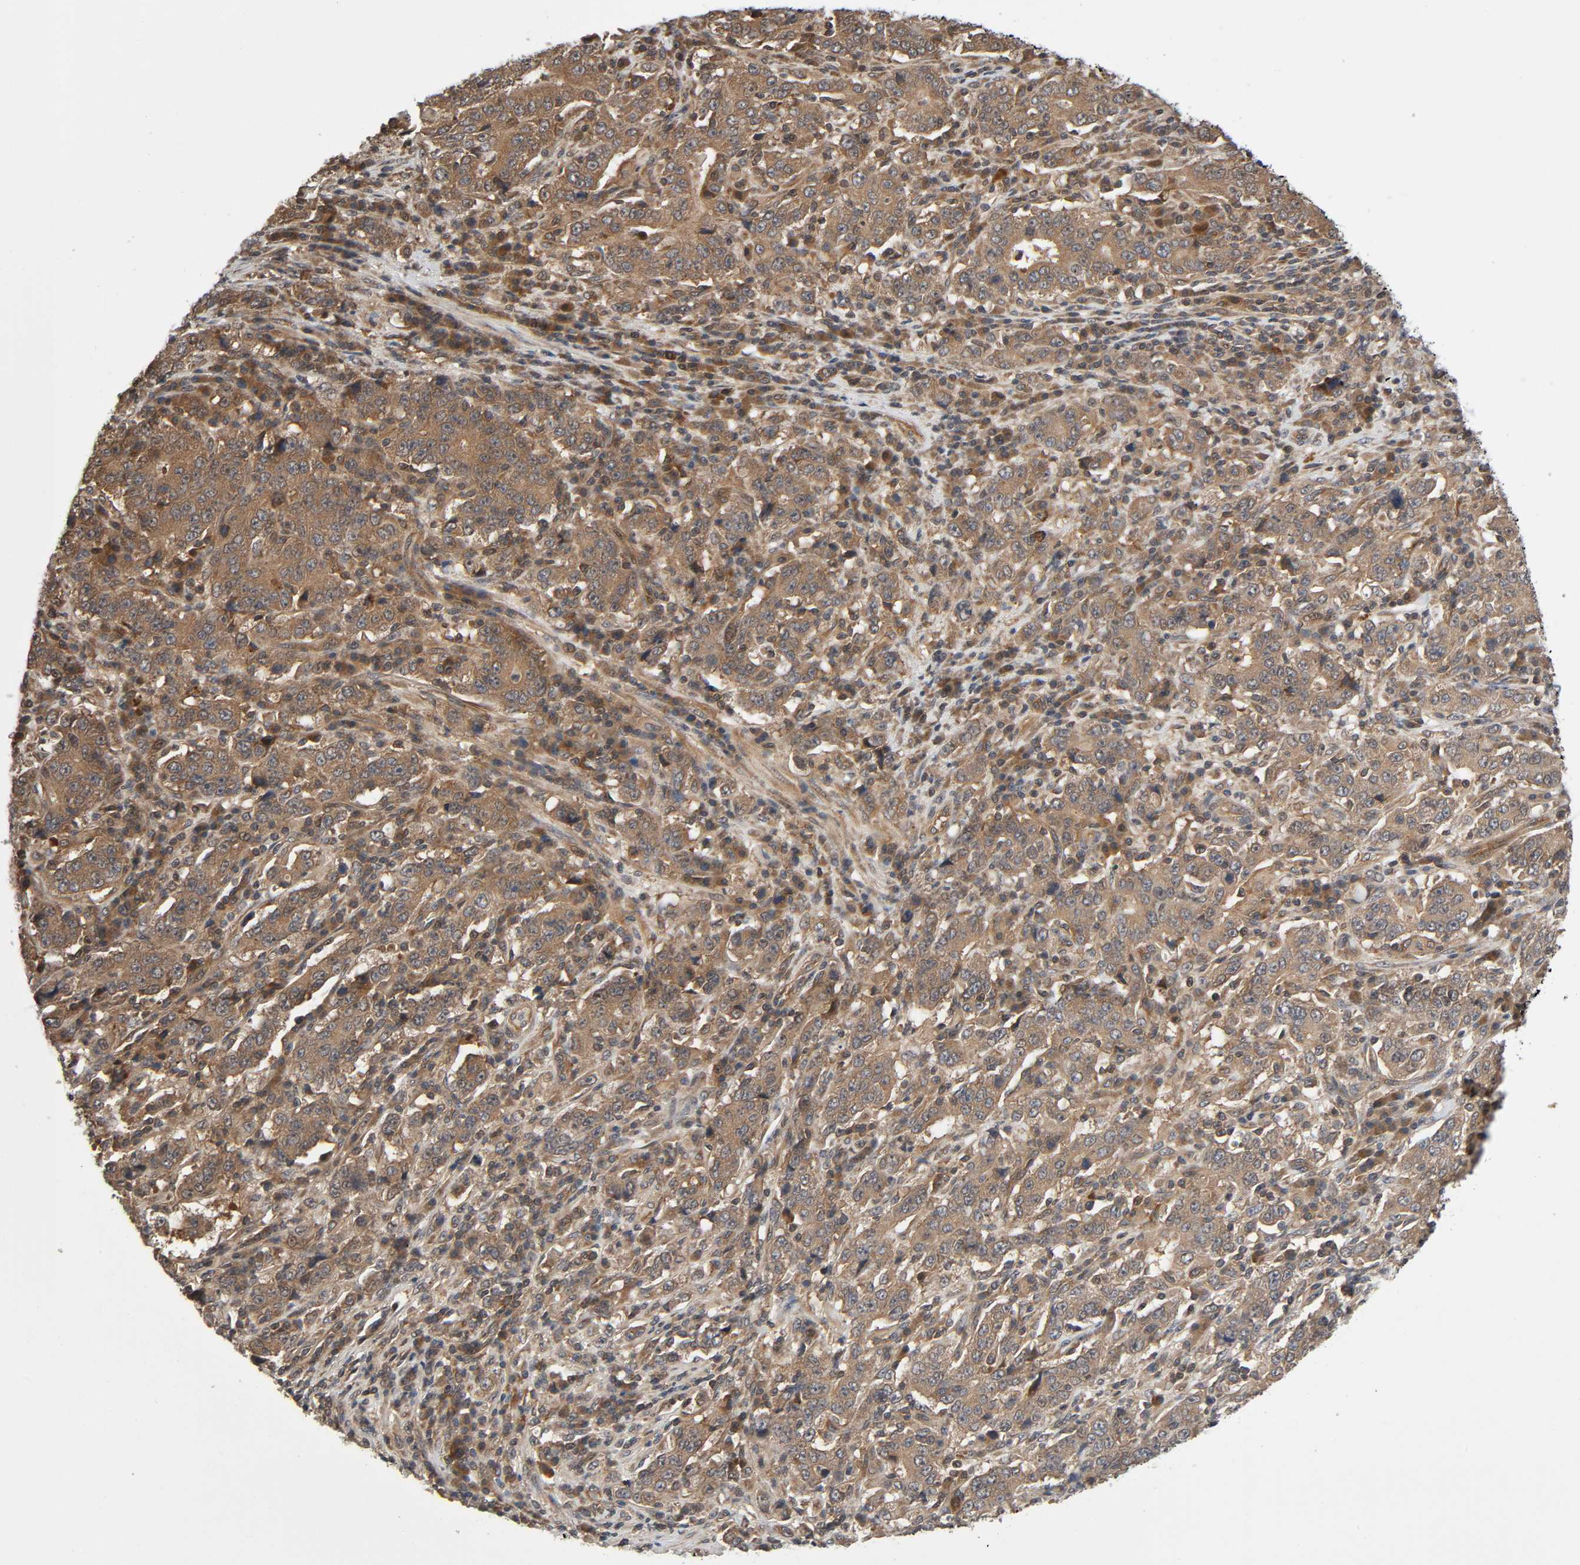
{"staining": {"intensity": "moderate", "quantity": ">75%", "location": "cytoplasmic/membranous"}, "tissue": "stomach cancer", "cell_type": "Tumor cells", "image_type": "cancer", "snomed": [{"axis": "morphology", "description": "Normal tissue, NOS"}, {"axis": "morphology", "description": "Adenocarcinoma, NOS"}, {"axis": "topography", "description": "Stomach, upper"}, {"axis": "topography", "description": "Stomach"}], "caption": "The histopathology image reveals a brown stain indicating the presence of a protein in the cytoplasmic/membranous of tumor cells in stomach cancer (adenocarcinoma).", "gene": "PPP2R1B", "patient": {"sex": "male", "age": 59}}